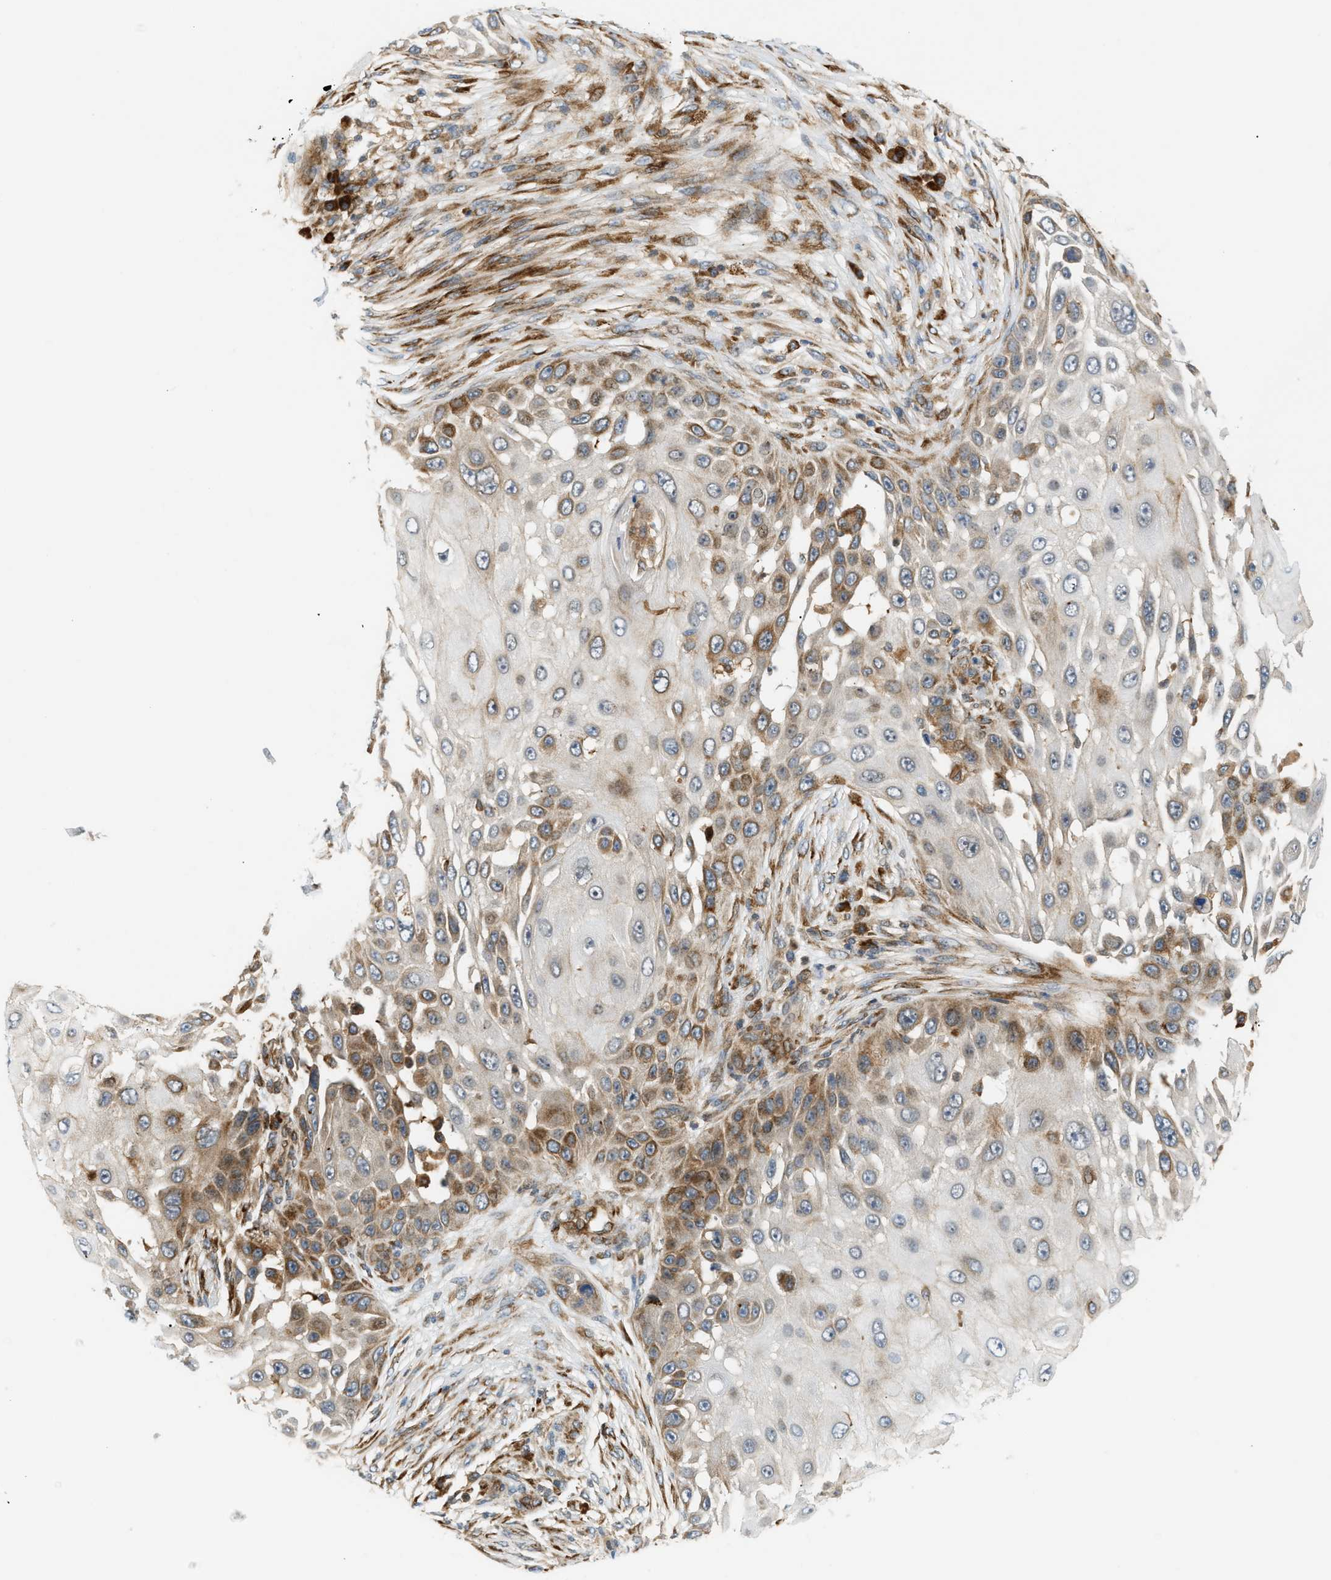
{"staining": {"intensity": "moderate", "quantity": "<25%", "location": "cytoplasmic/membranous"}, "tissue": "skin cancer", "cell_type": "Tumor cells", "image_type": "cancer", "snomed": [{"axis": "morphology", "description": "Squamous cell carcinoma, NOS"}, {"axis": "topography", "description": "Skin"}], "caption": "Immunohistochemistry (IHC) photomicrograph of neoplastic tissue: skin cancer (squamous cell carcinoma) stained using immunohistochemistry (IHC) exhibits low levels of moderate protein expression localized specifically in the cytoplasmic/membranous of tumor cells, appearing as a cytoplasmic/membranous brown color.", "gene": "PLCG2", "patient": {"sex": "female", "age": 44}}